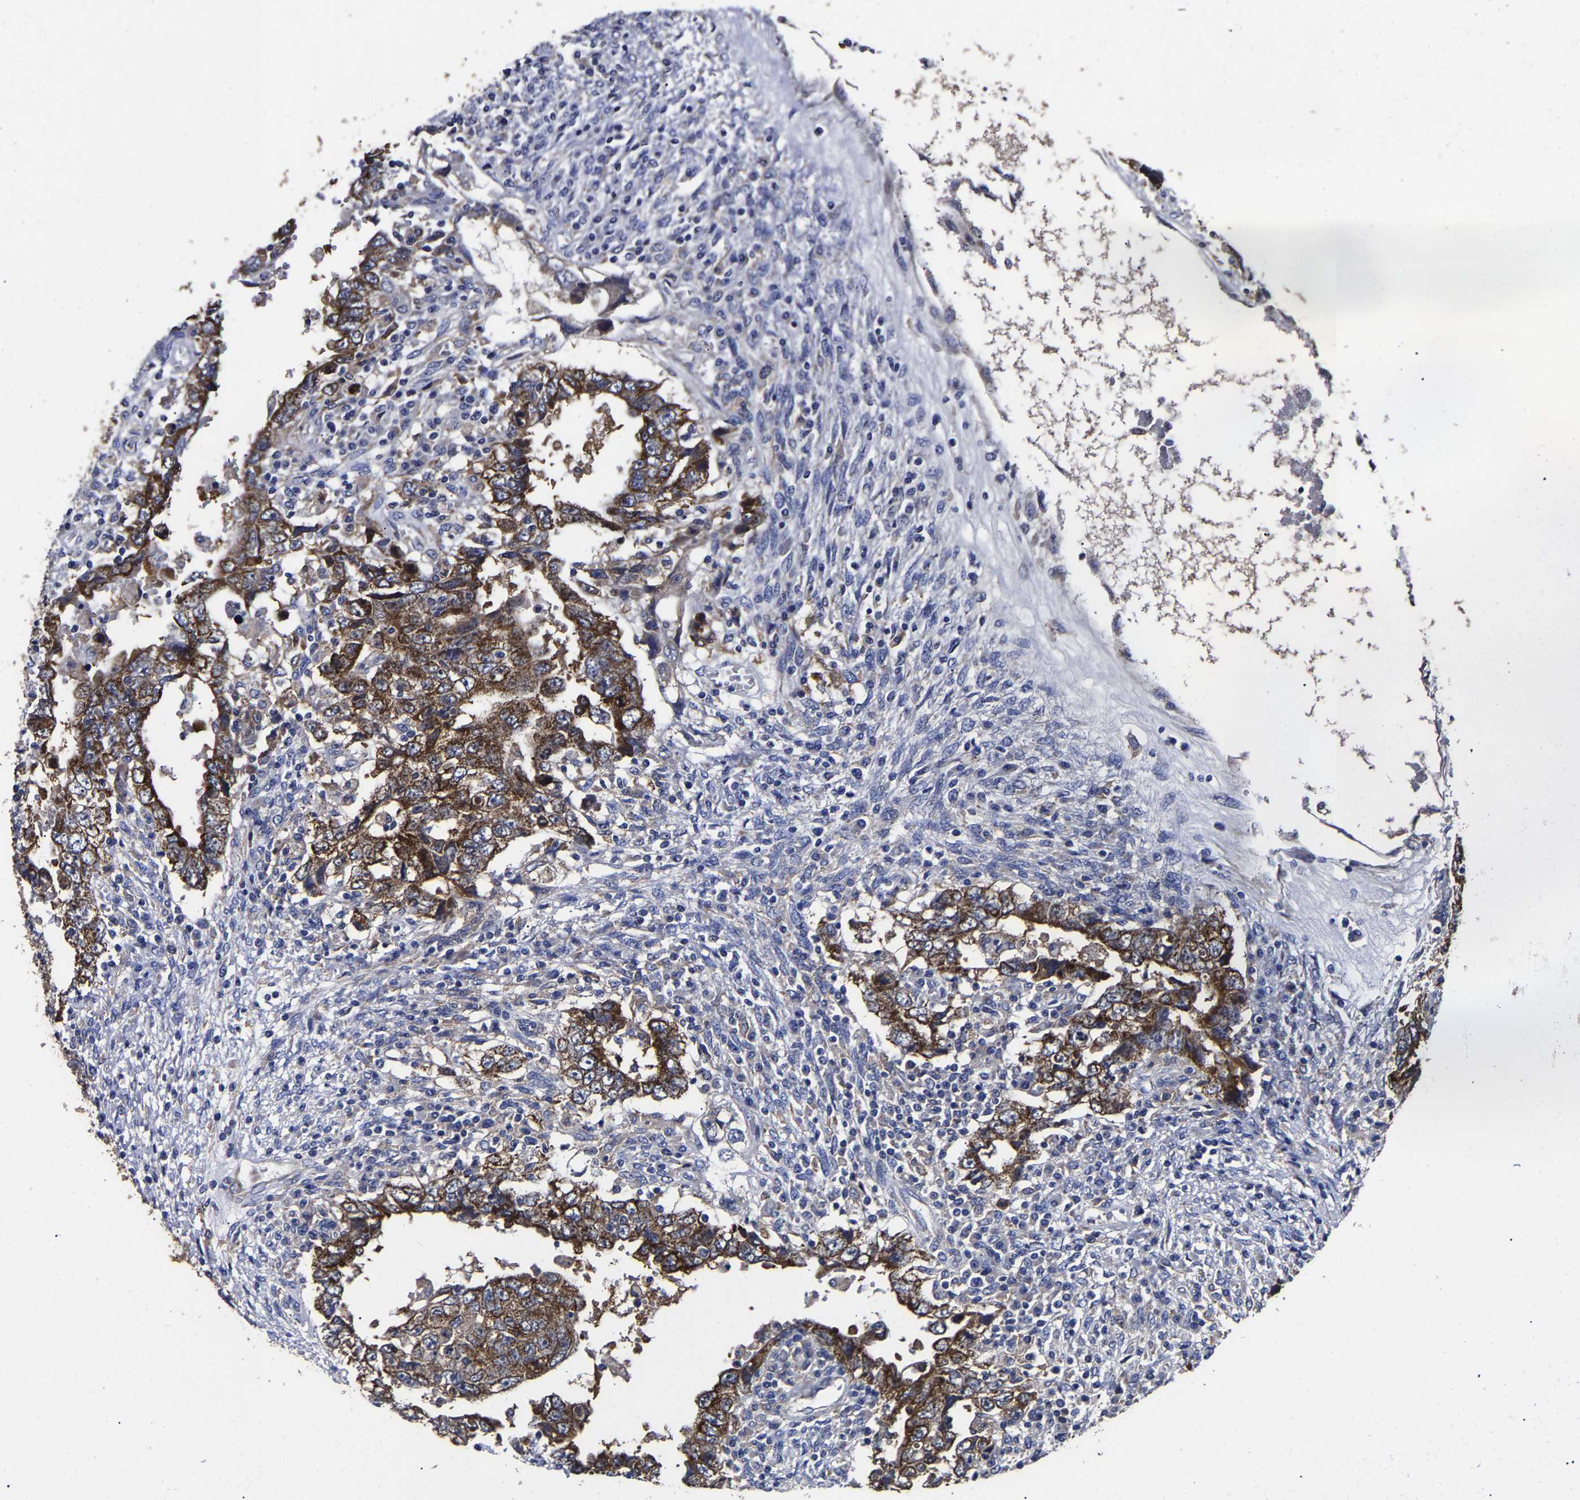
{"staining": {"intensity": "strong", "quantity": ">75%", "location": "cytoplasmic/membranous"}, "tissue": "testis cancer", "cell_type": "Tumor cells", "image_type": "cancer", "snomed": [{"axis": "morphology", "description": "Carcinoma, Embryonal, NOS"}, {"axis": "topography", "description": "Testis"}], "caption": "High-power microscopy captured an IHC histopathology image of embryonal carcinoma (testis), revealing strong cytoplasmic/membranous expression in approximately >75% of tumor cells.", "gene": "AASS", "patient": {"sex": "male", "age": 26}}